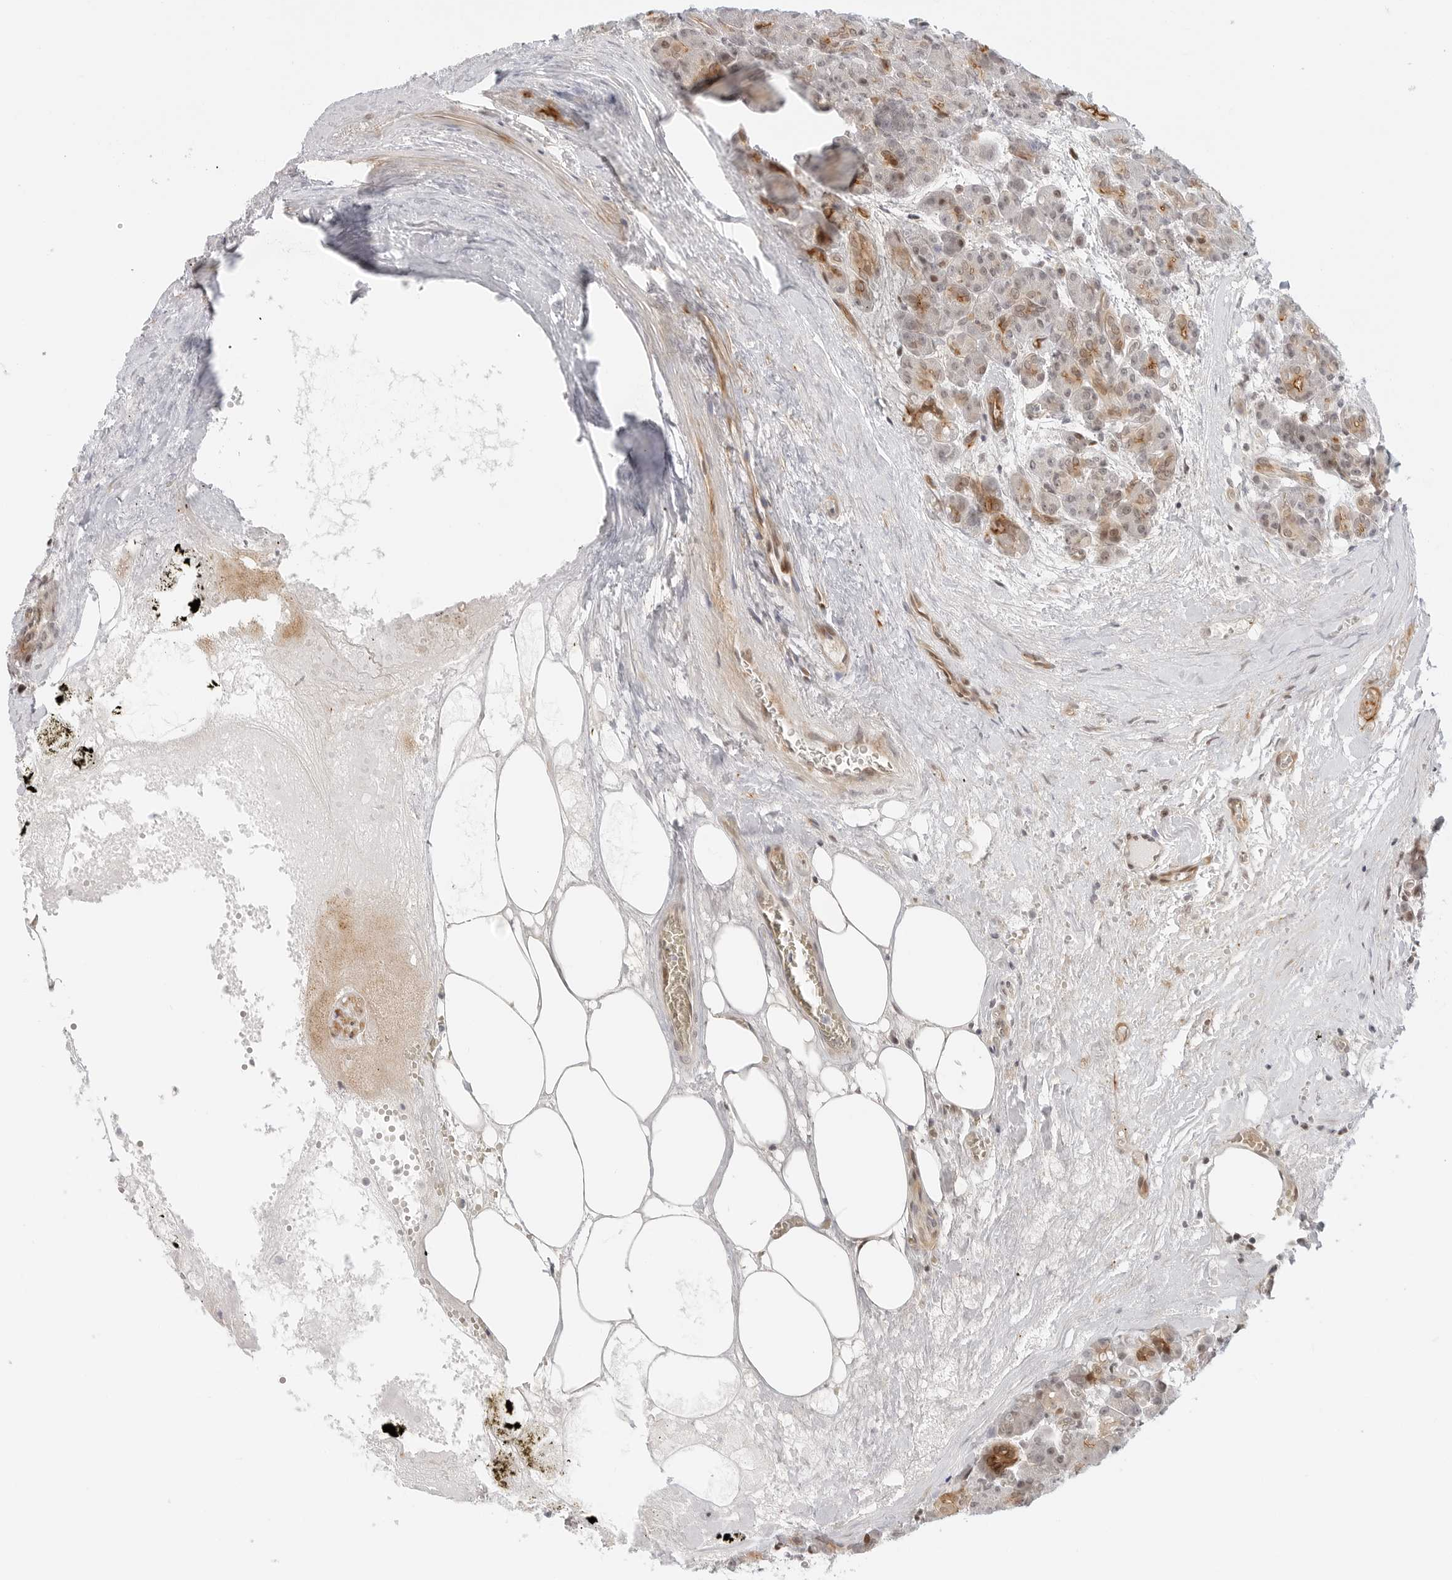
{"staining": {"intensity": "moderate", "quantity": "25%-75%", "location": "cytoplasmic/membranous,nuclear"}, "tissue": "pancreas", "cell_type": "Exocrine glandular cells", "image_type": "normal", "snomed": [{"axis": "morphology", "description": "Normal tissue, NOS"}, {"axis": "topography", "description": "Pancreas"}], "caption": "IHC photomicrograph of benign pancreas: human pancreas stained using immunohistochemistry exhibits medium levels of moderate protein expression localized specifically in the cytoplasmic/membranous,nuclear of exocrine glandular cells, appearing as a cytoplasmic/membranous,nuclear brown color.", "gene": "ZNF613", "patient": {"sex": "male", "age": 63}}